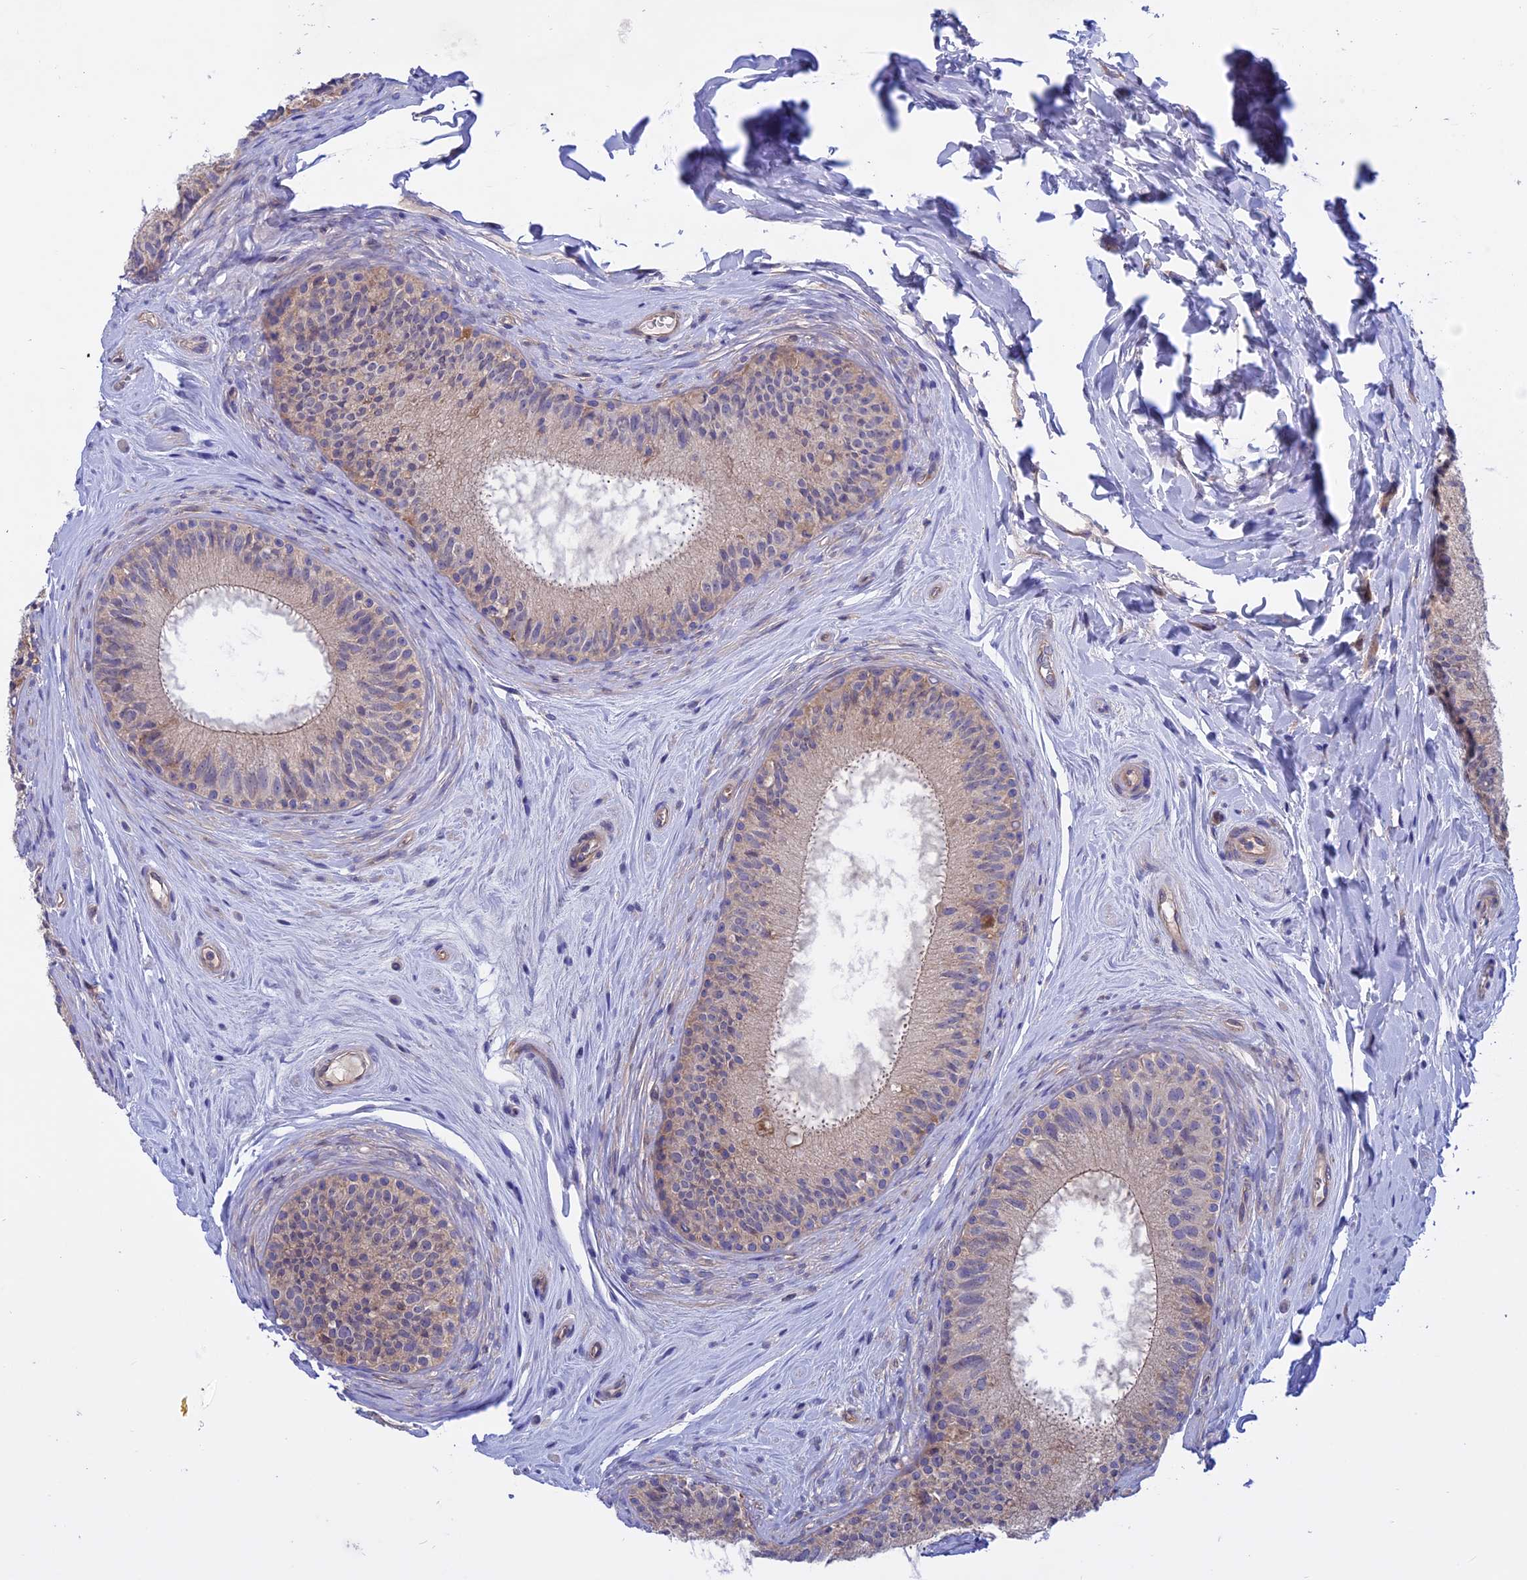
{"staining": {"intensity": "weak", "quantity": "<25%", "location": "cytoplasmic/membranous"}, "tissue": "epididymis", "cell_type": "Glandular cells", "image_type": "normal", "snomed": [{"axis": "morphology", "description": "Normal tissue, NOS"}, {"axis": "topography", "description": "Epididymis"}], "caption": "IHC photomicrograph of unremarkable epididymis: epididymis stained with DAB shows no significant protein expression in glandular cells. (Brightfield microscopy of DAB (3,3'-diaminobenzidine) IHC at high magnification).", "gene": "HYCC1", "patient": {"sex": "male", "age": 33}}